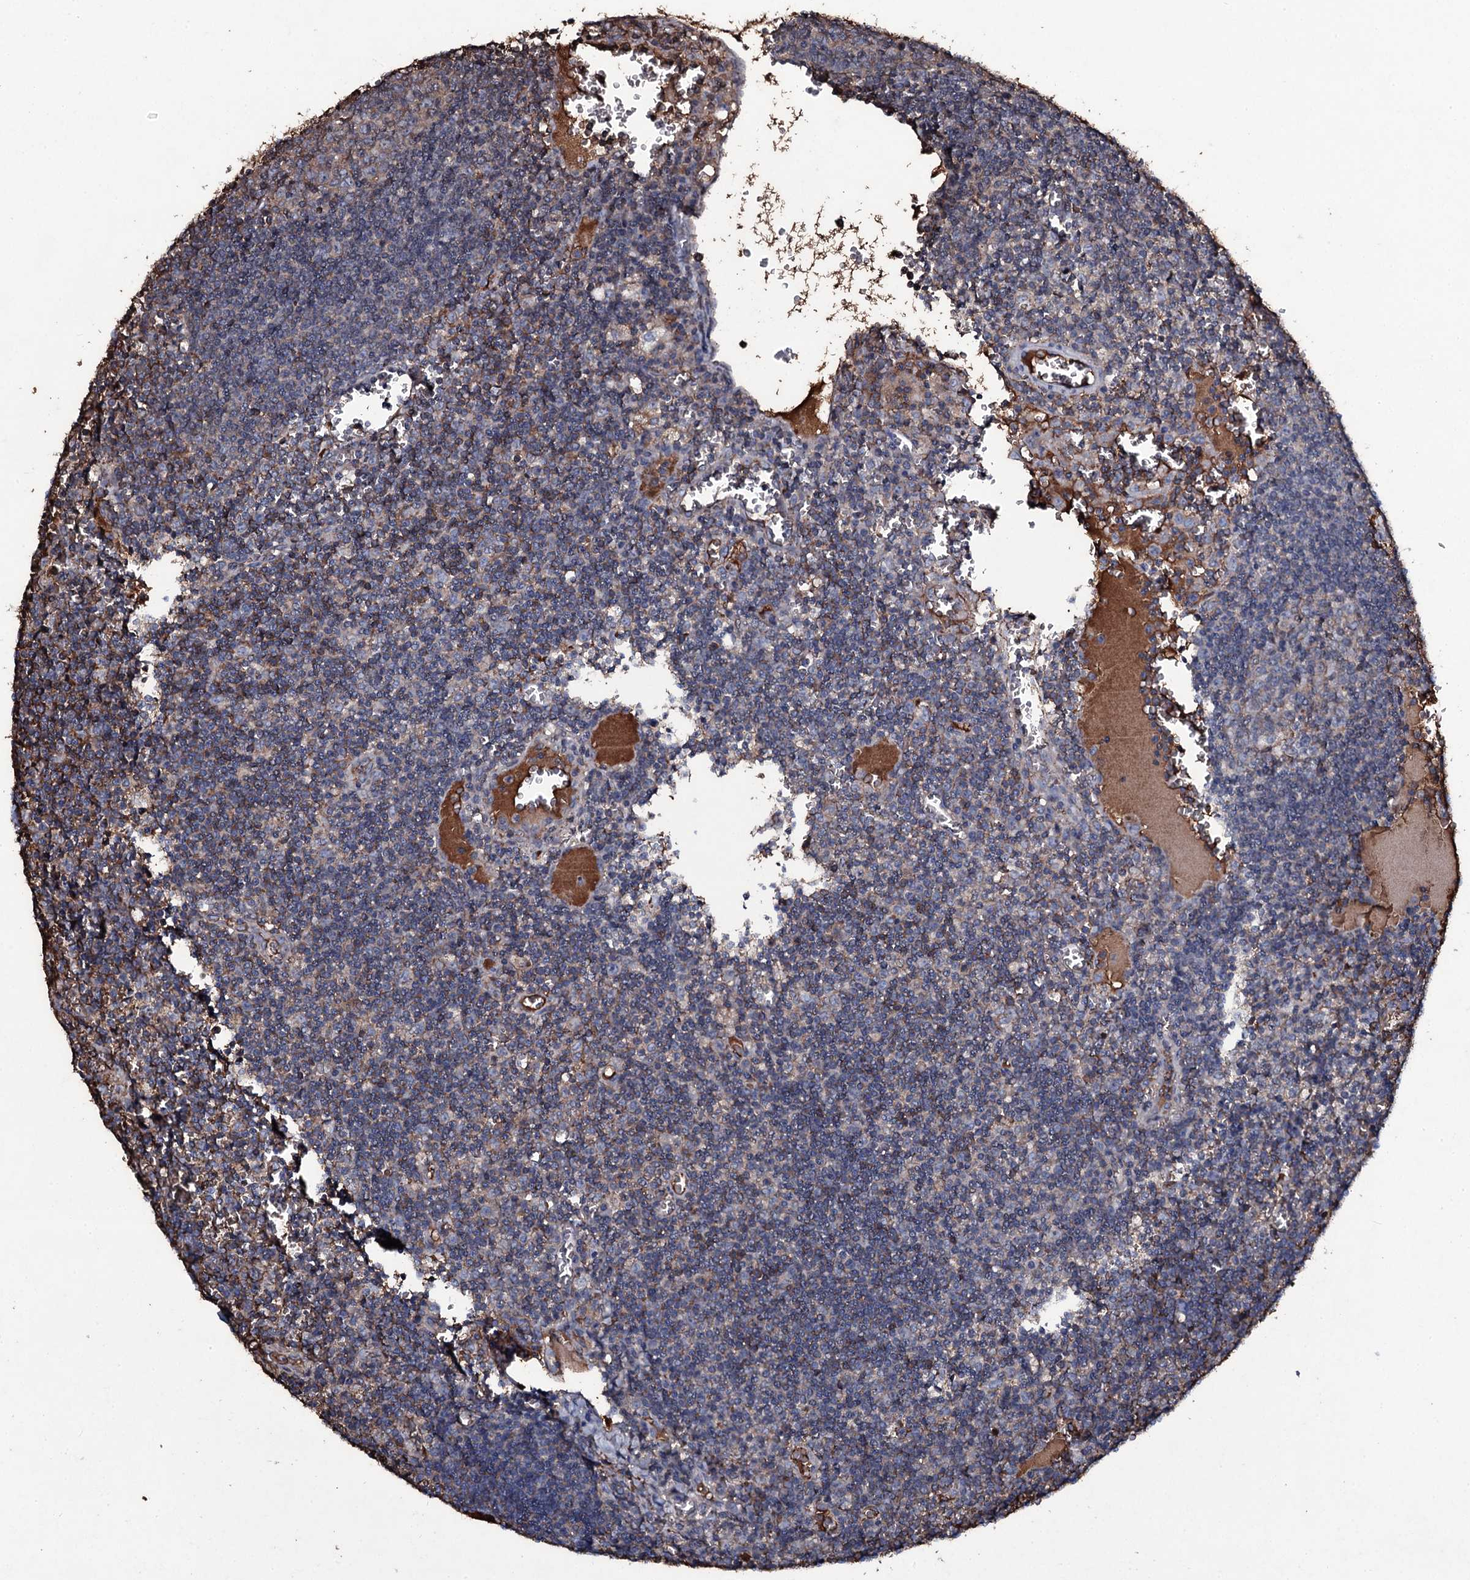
{"staining": {"intensity": "negative", "quantity": "none", "location": "none"}, "tissue": "lymph node", "cell_type": "Germinal center cells", "image_type": "normal", "snomed": [{"axis": "morphology", "description": "Normal tissue, NOS"}, {"axis": "topography", "description": "Lymph node"}], "caption": "Unremarkable lymph node was stained to show a protein in brown. There is no significant expression in germinal center cells. Nuclei are stained in blue.", "gene": "EDN1", "patient": {"sex": "female", "age": 73}}